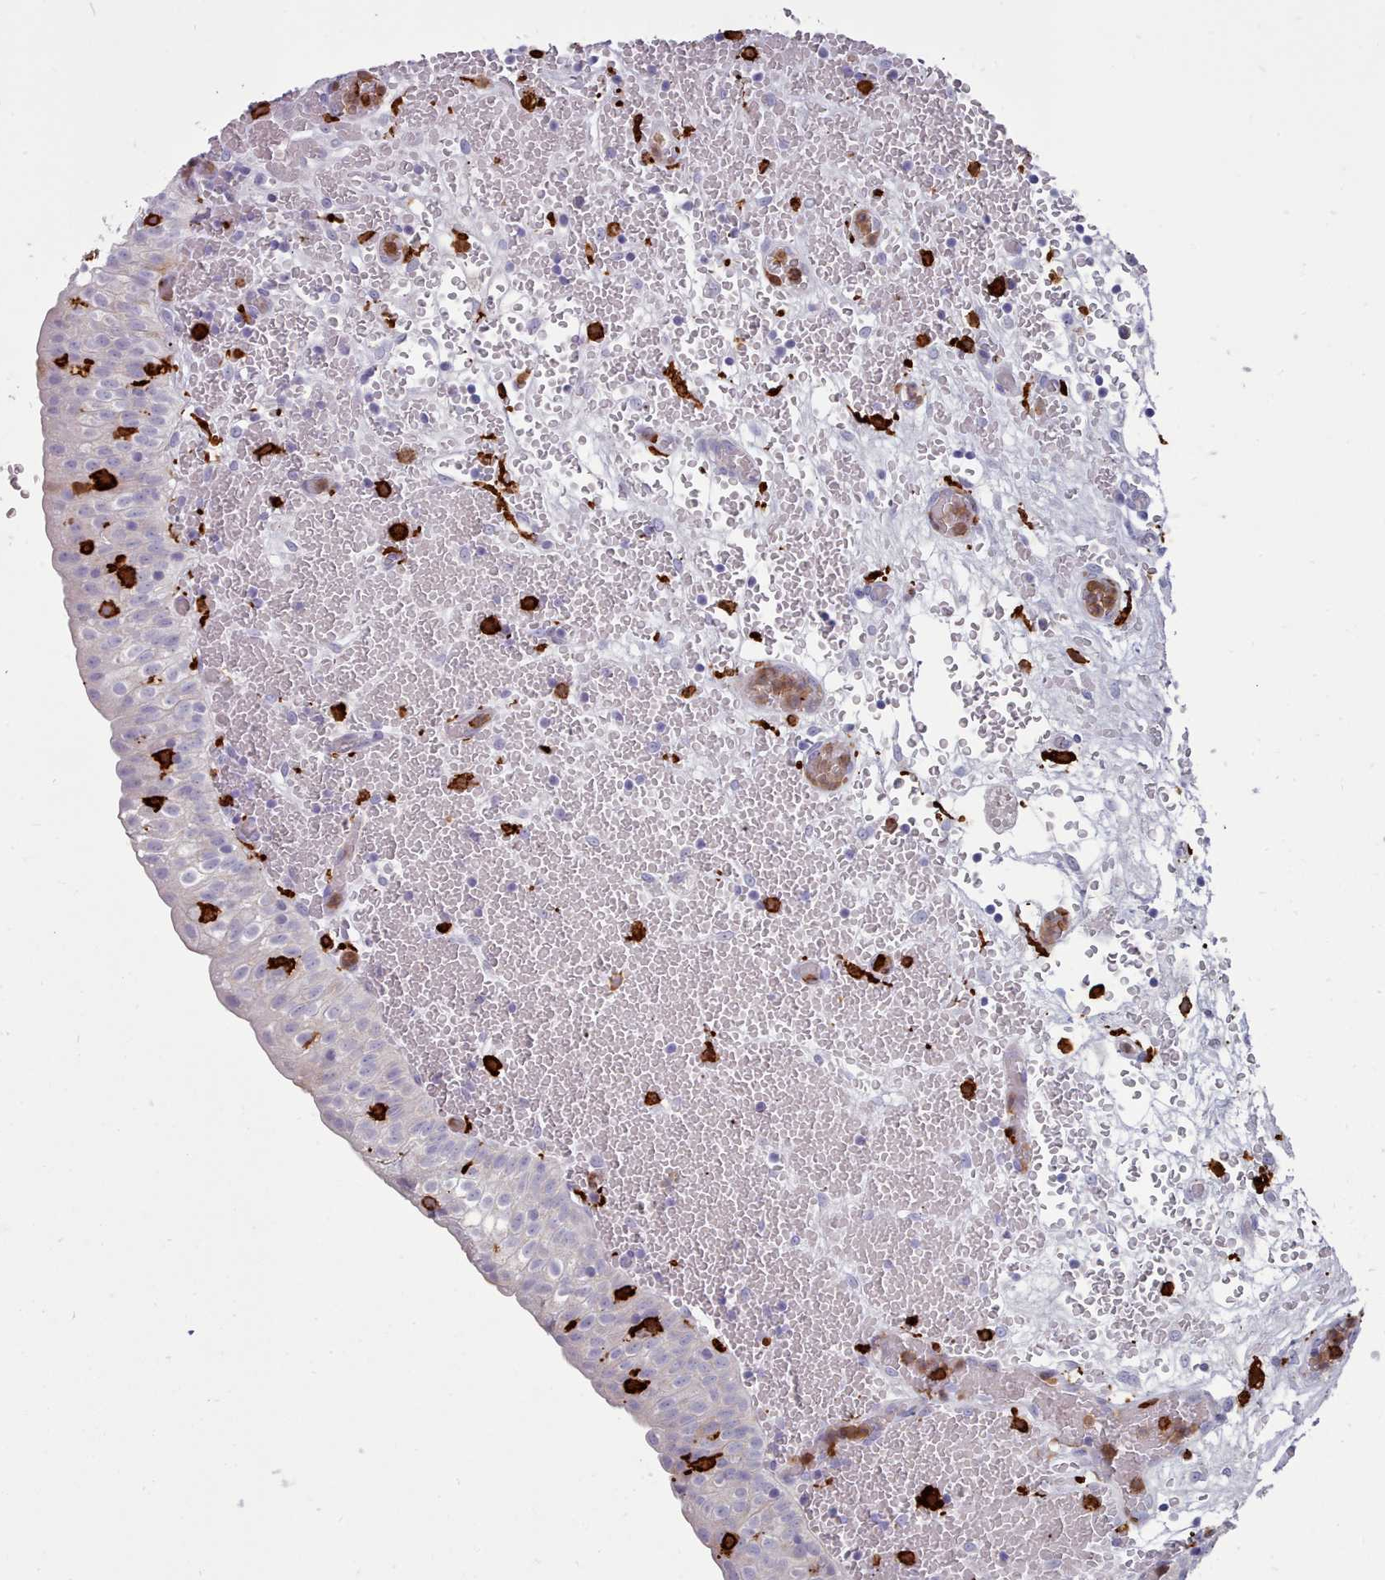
{"staining": {"intensity": "strong", "quantity": "<25%", "location": "cytoplasmic/membranous"}, "tissue": "urinary bladder", "cell_type": "Urothelial cells", "image_type": "normal", "snomed": [{"axis": "morphology", "description": "Normal tissue, NOS"}, {"axis": "topography", "description": "Urinary bladder"}], "caption": "Urothelial cells exhibit medium levels of strong cytoplasmic/membranous positivity in approximately <25% of cells in normal urinary bladder.", "gene": "AIF1", "patient": {"sex": "male", "age": 55}}